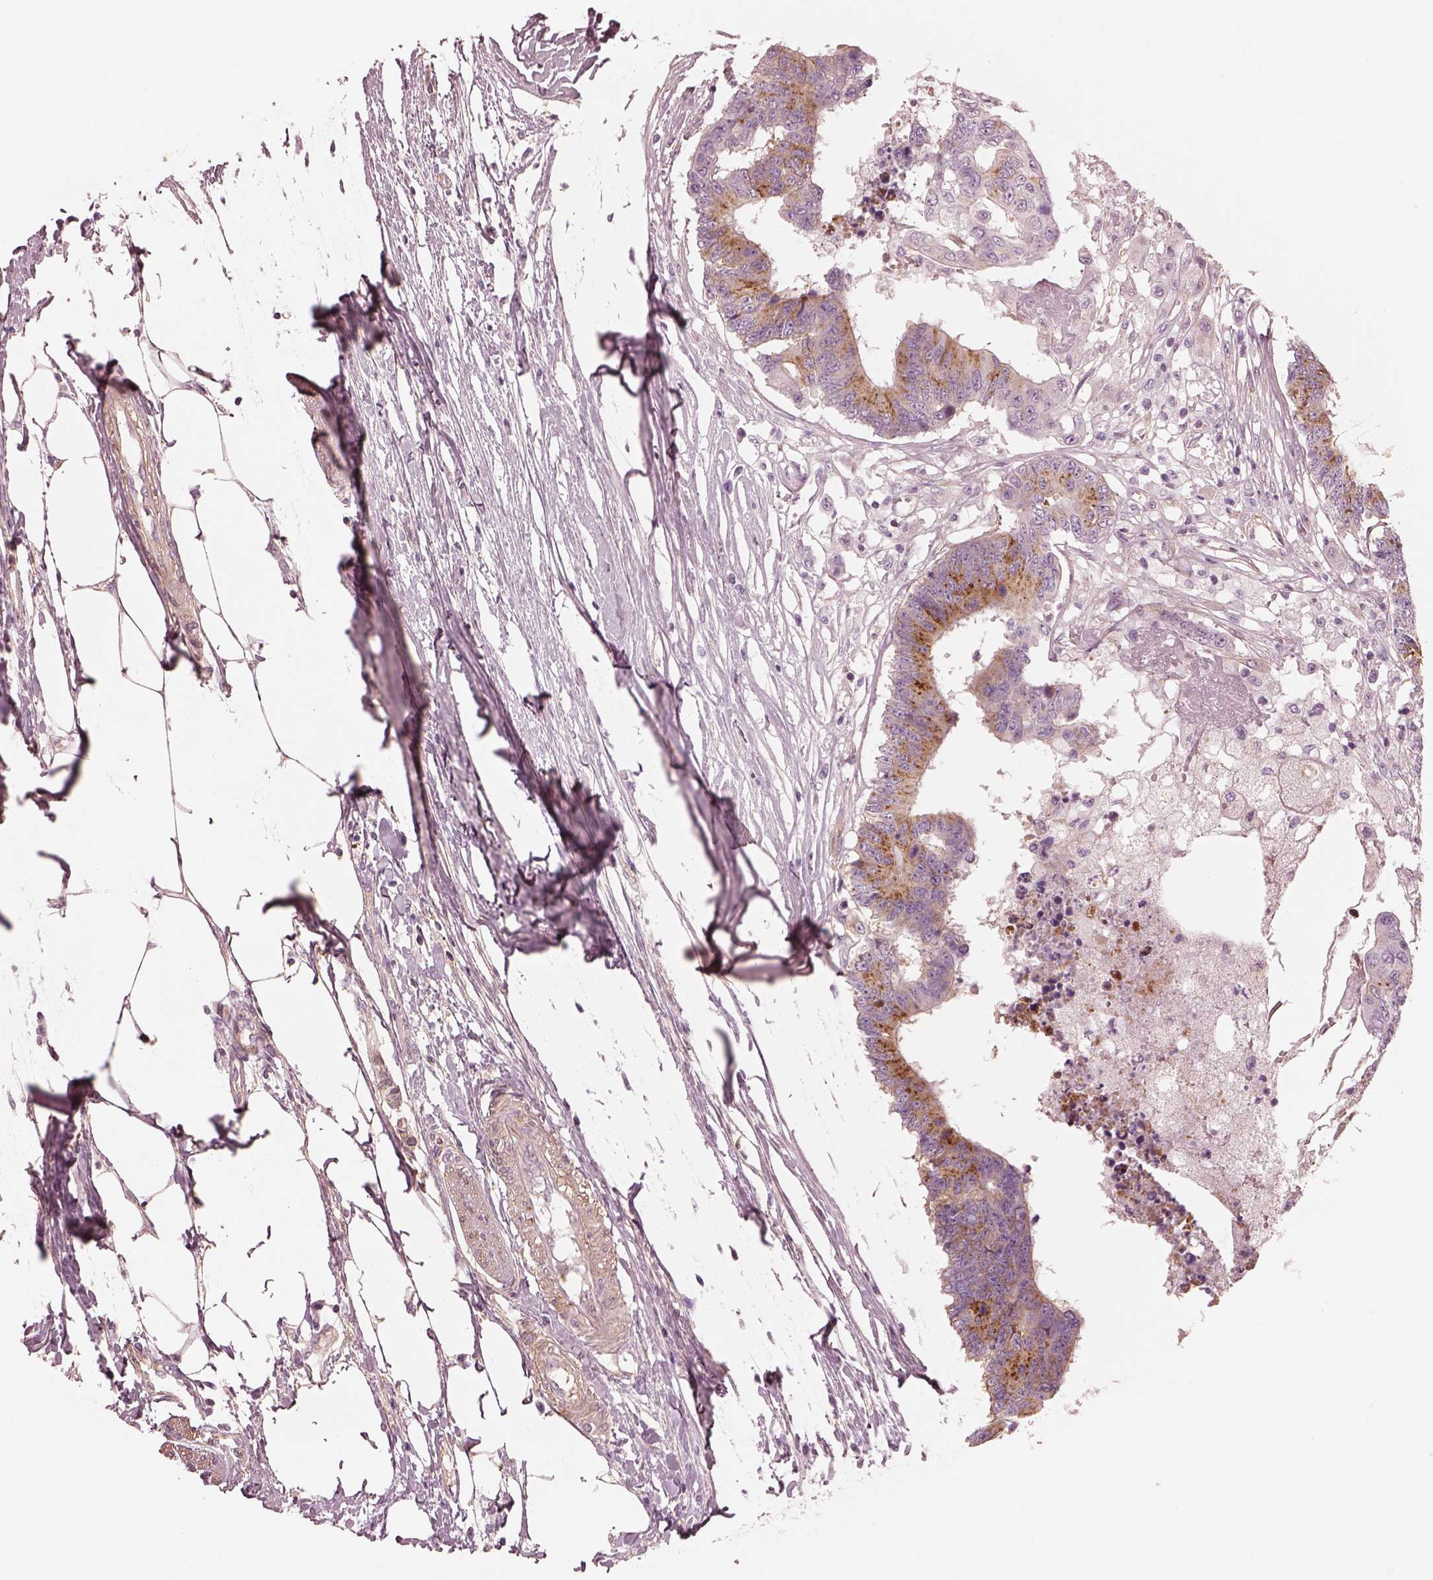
{"staining": {"intensity": "strong", "quantity": "25%-75%", "location": "cytoplasmic/membranous"}, "tissue": "colorectal cancer", "cell_type": "Tumor cells", "image_type": "cancer", "snomed": [{"axis": "morphology", "description": "Adenocarcinoma, NOS"}, {"axis": "topography", "description": "Colon"}], "caption": "Brown immunohistochemical staining in colorectal cancer exhibits strong cytoplasmic/membranous positivity in about 25%-75% of tumor cells. The protein of interest is stained brown, and the nuclei are stained in blue (DAB IHC with brightfield microscopy, high magnification).", "gene": "ELAPOR1", "patient": {"sex": "female", "age": 48}}